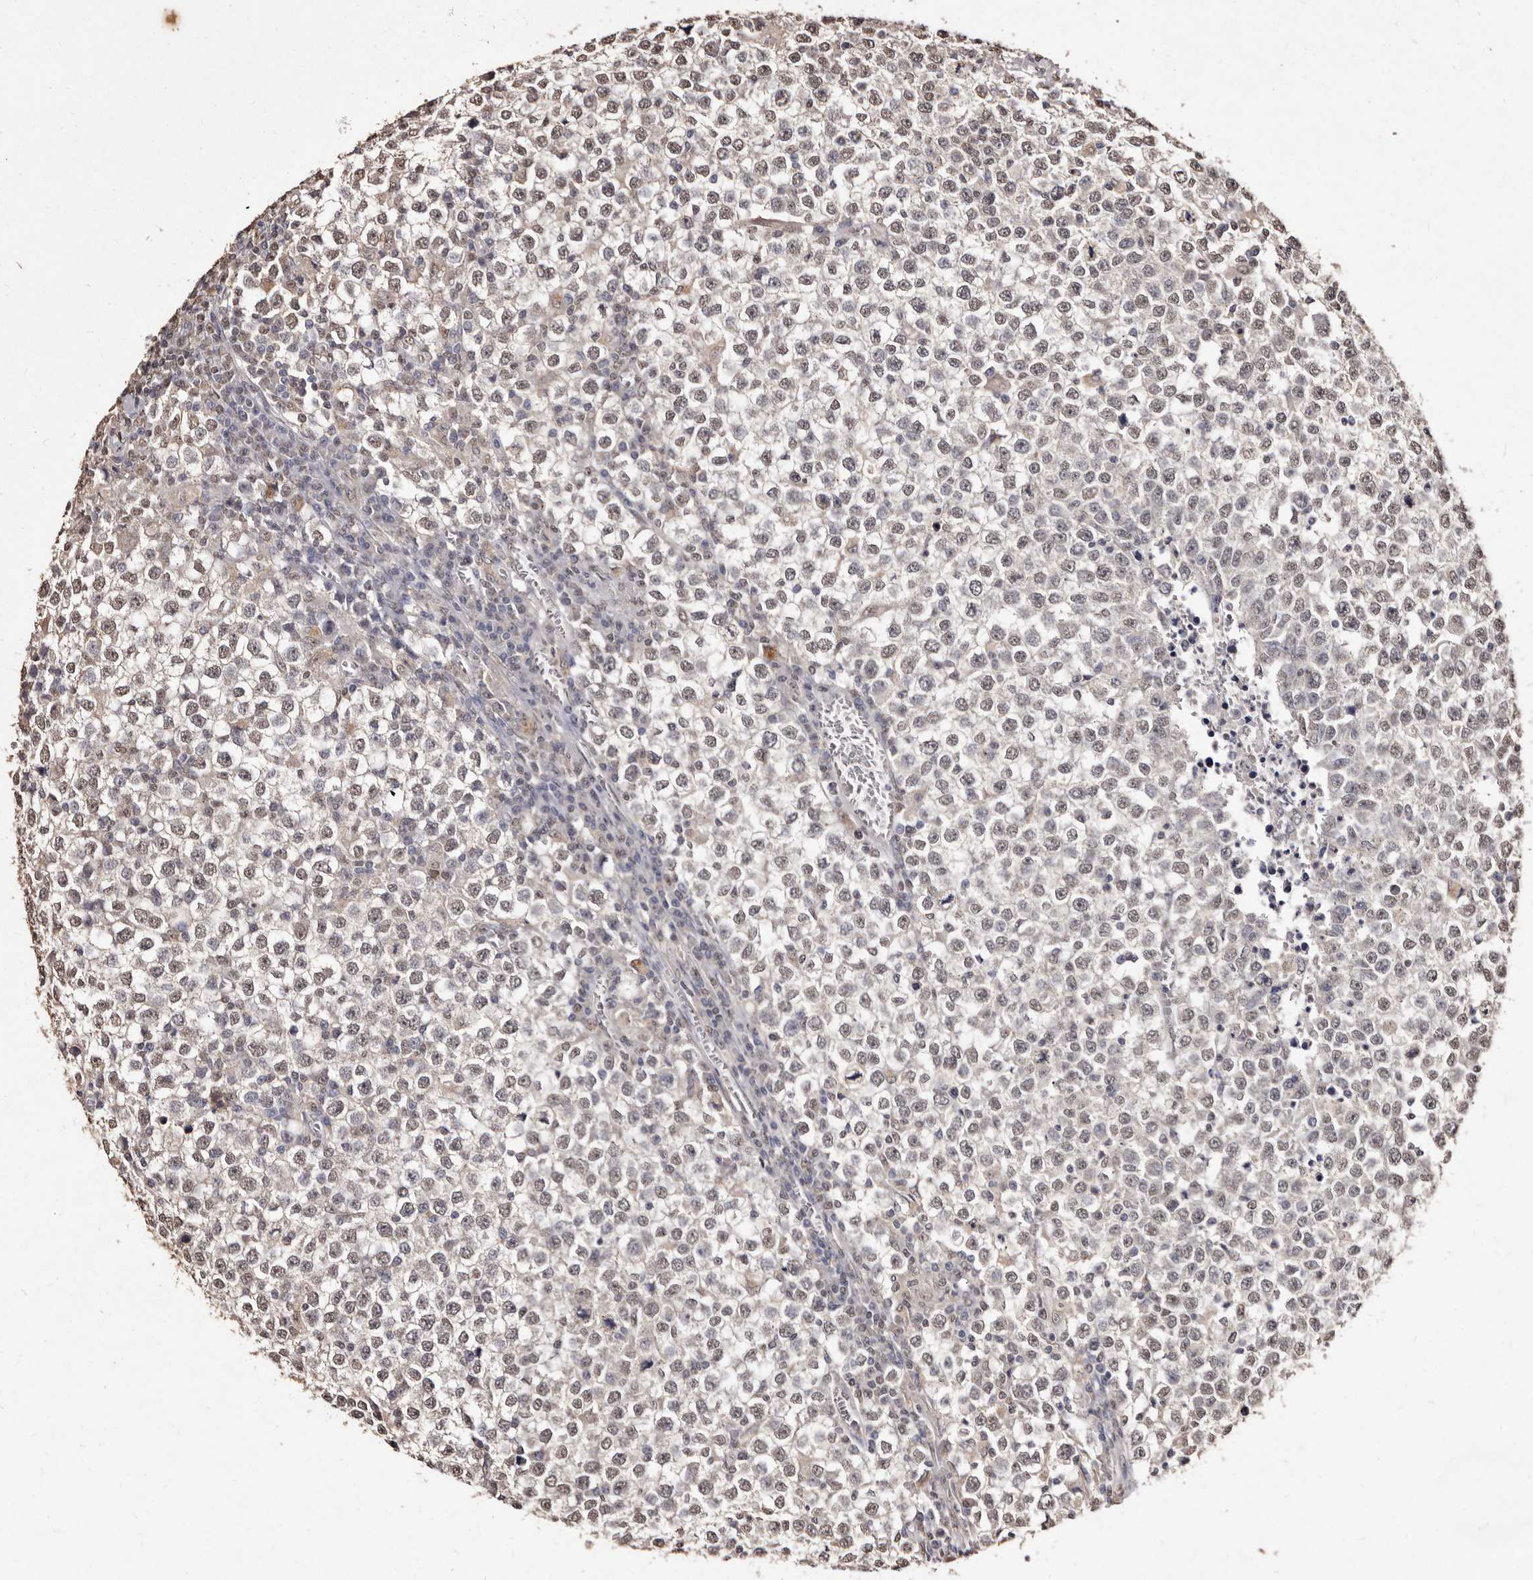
{"staining": {"intensity": "moderate", "quantity": ">75%", "location": "nuclear"}, "tissue": "testis cancer", "cell_type": "Tumor cells", "image_type": "cancer", "snomed": [{"axis": "morphology", "description": "Seminoma, NOS"}, {"axis": "topography", "description": "Testis"}], "caption": "Testis cancer stained for a protein shows moderate nuclear positivity in tumor cells.", "gene": "ERBB4", "patient": {"sex": "male", "age": 65}}